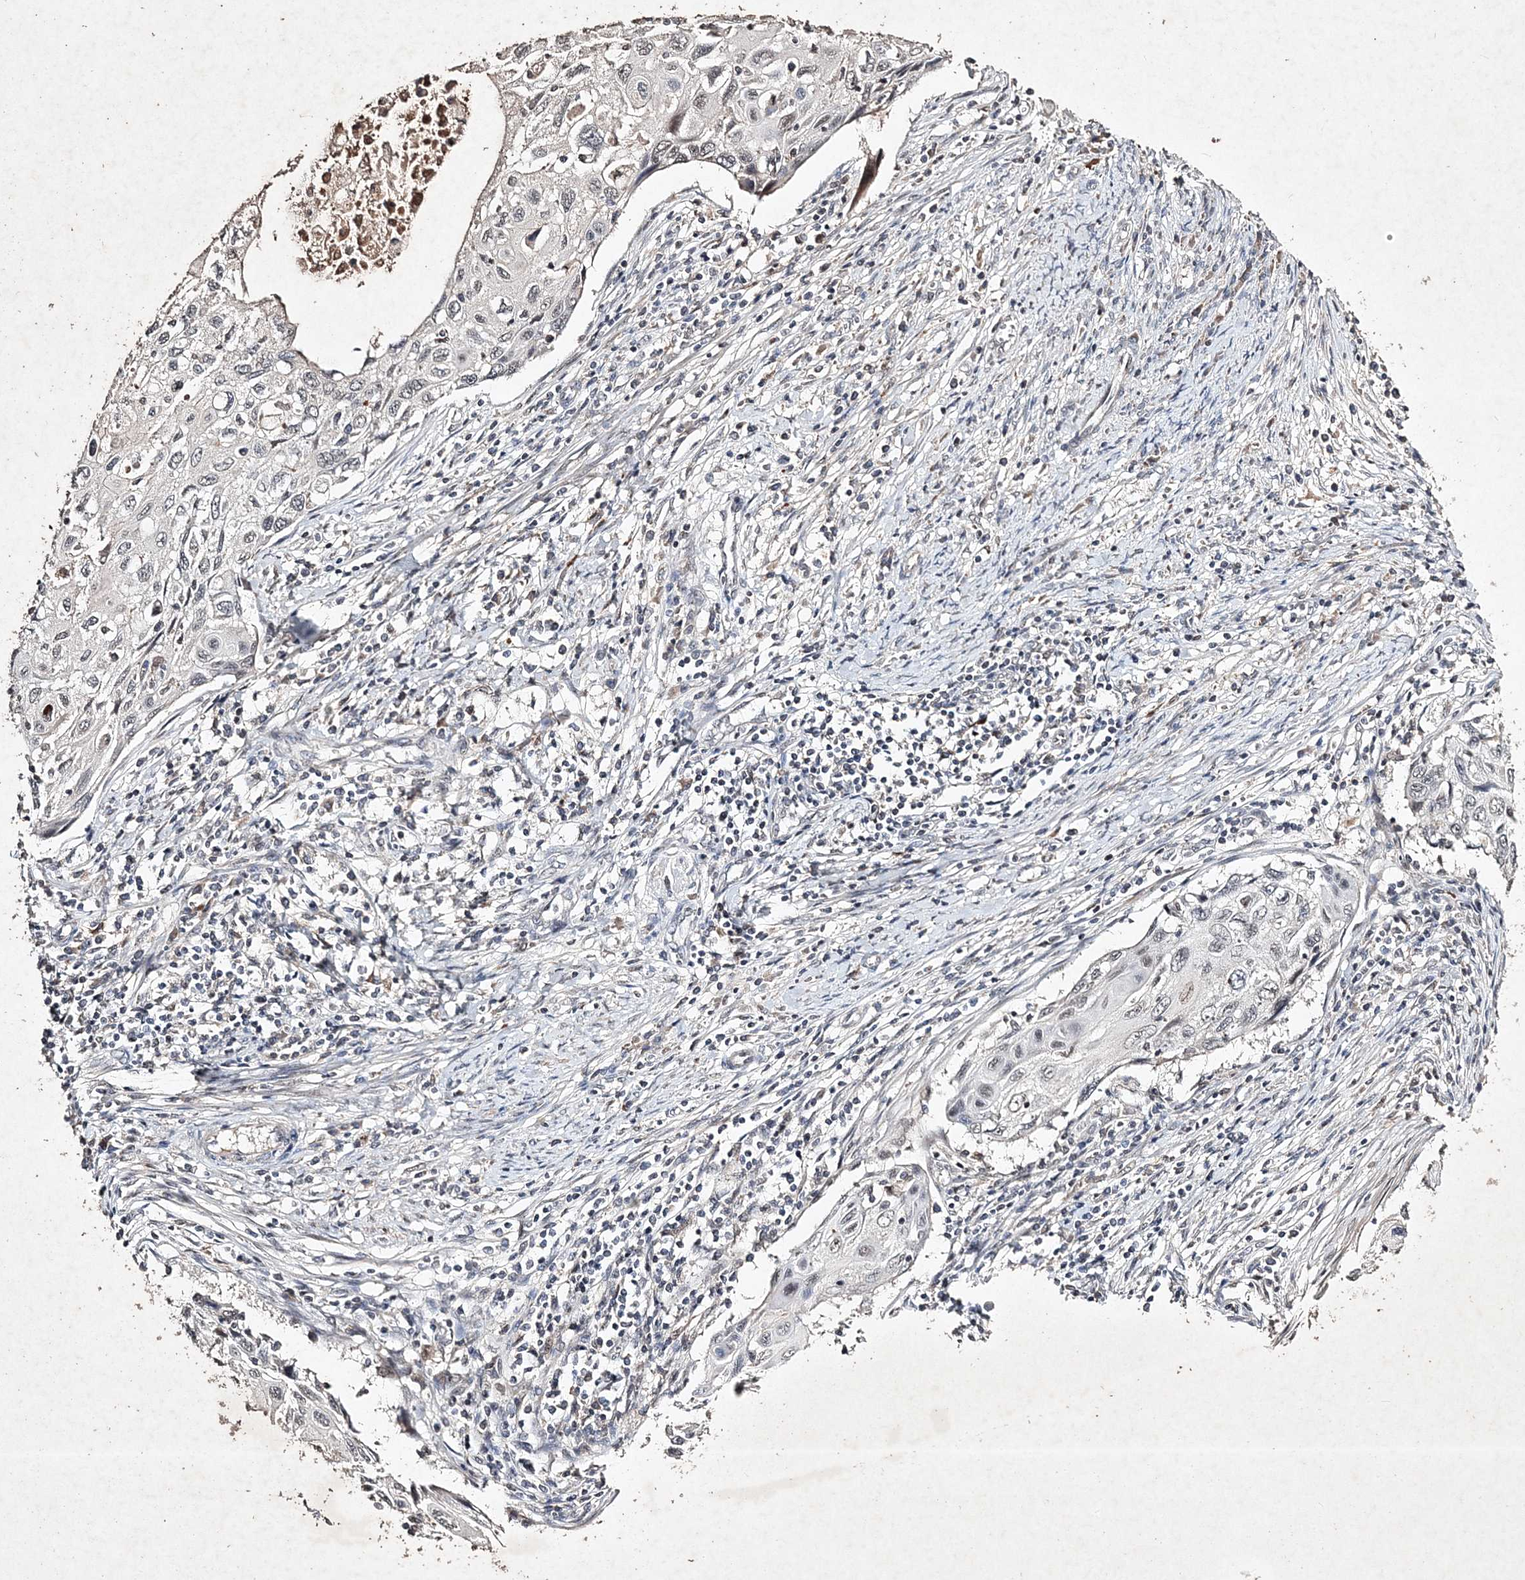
{"staining": {"intensity": "negative", "quantity": "none", "location": "none"}, "tissue": "cervical cancer", "cell_type": "Tumor cells", "image_type": "cancer", "snomed": [{"axis": "morphology", "description": "Squamous cell carcinoma, NOS"}, {"axis": "topography", "description": "Cervix"}], "caption": "This is an IHC photomicrograph of cervical cancer. There is no expression in tumor cells.", "gene": "C3orf38", "patient": {"sex": "female", "age": 70}}